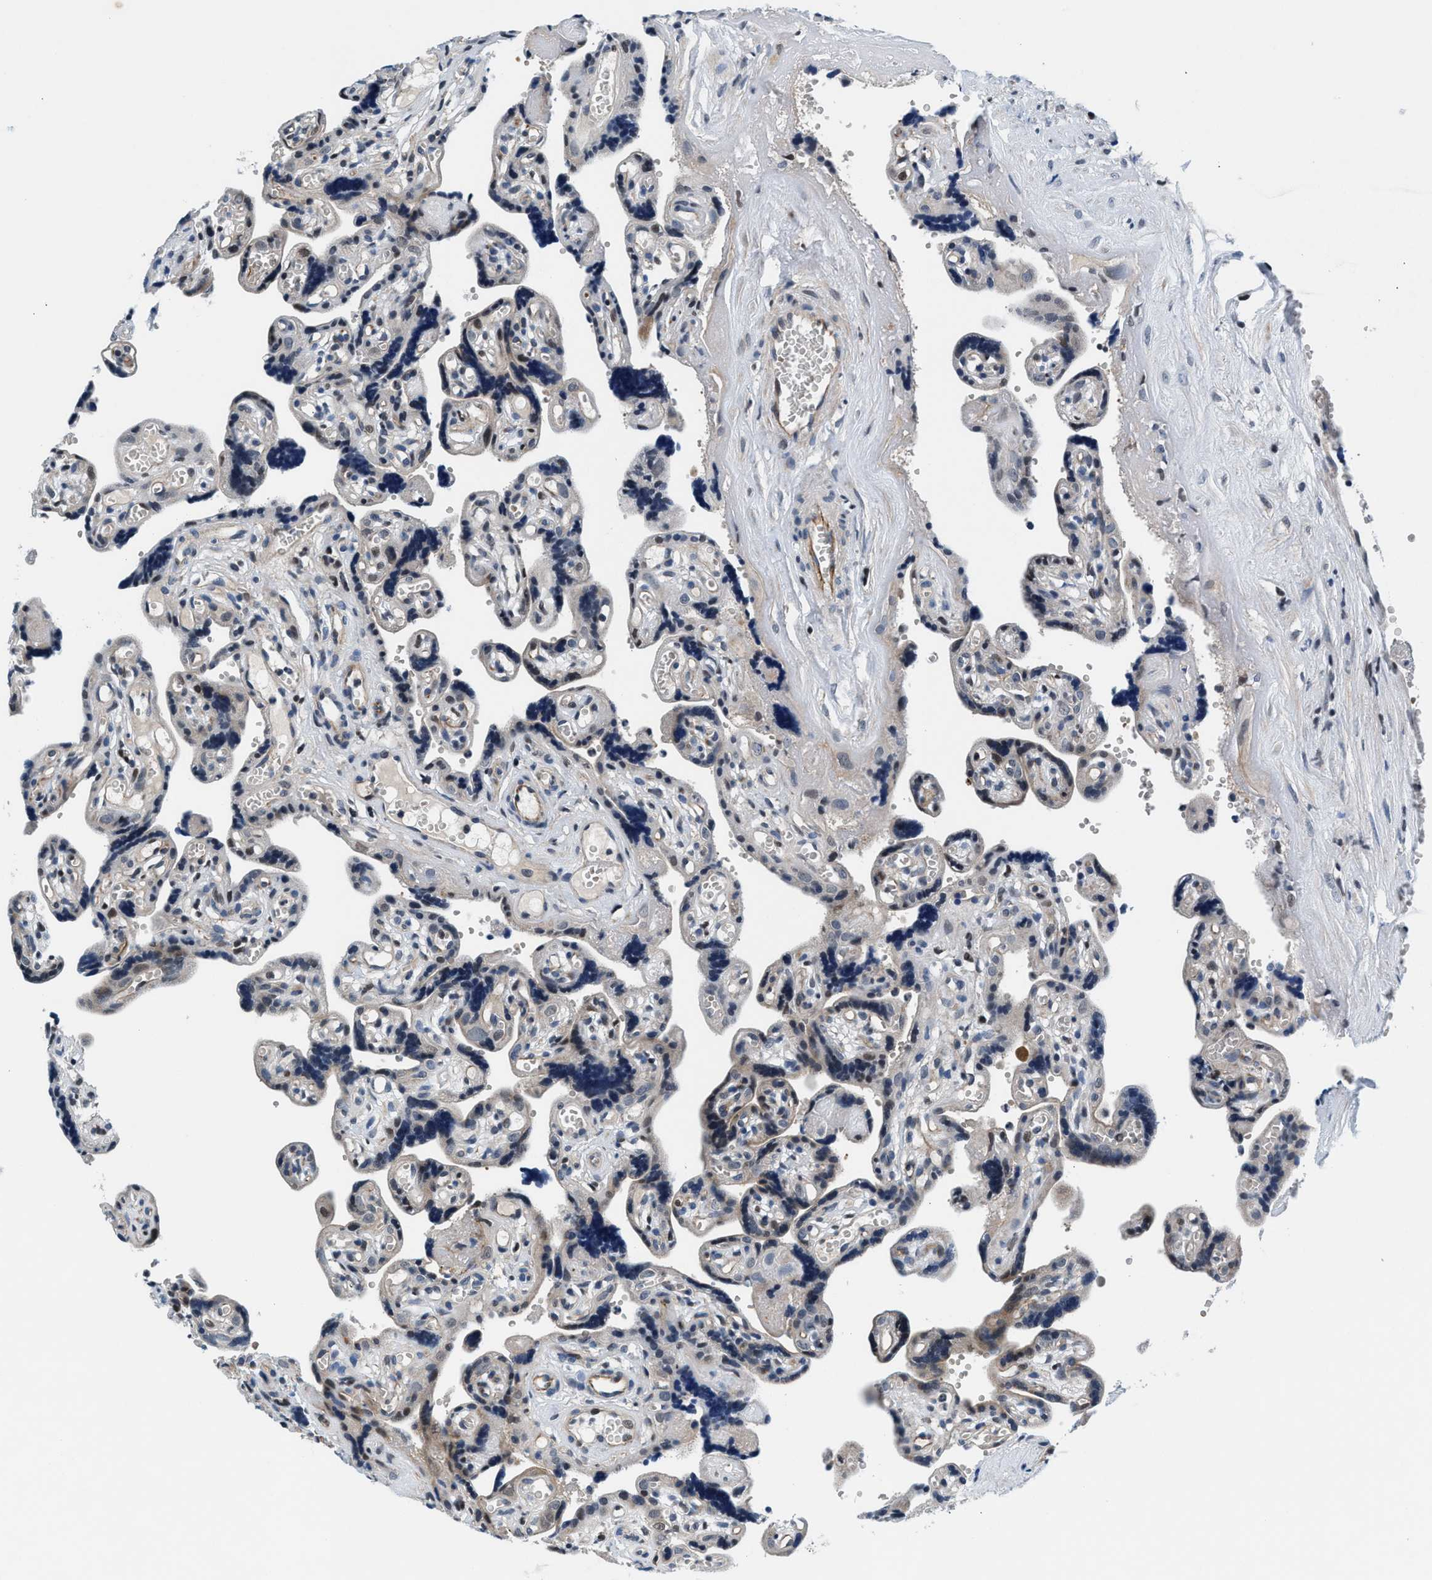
{"staining": {"intensity": "weak", "quantity": ">75%", "location": "cytoplasmic/membranous"}, "tissue": "placenta", "cell_type": "Decidual cells", "image_type": "normal", "snomed": [{"axis": "morphology", "description": "Normal tissue, NOS"}, {"axis": "topography", "description": "Placenta"}], "caption": "A low amount of weak cytoplasmic/membranous positivity is identified in about >75% of decidual cells in benign placenta.", "gene": "PRPSAP2", "patient": {"sex": "female", "age": 30}}